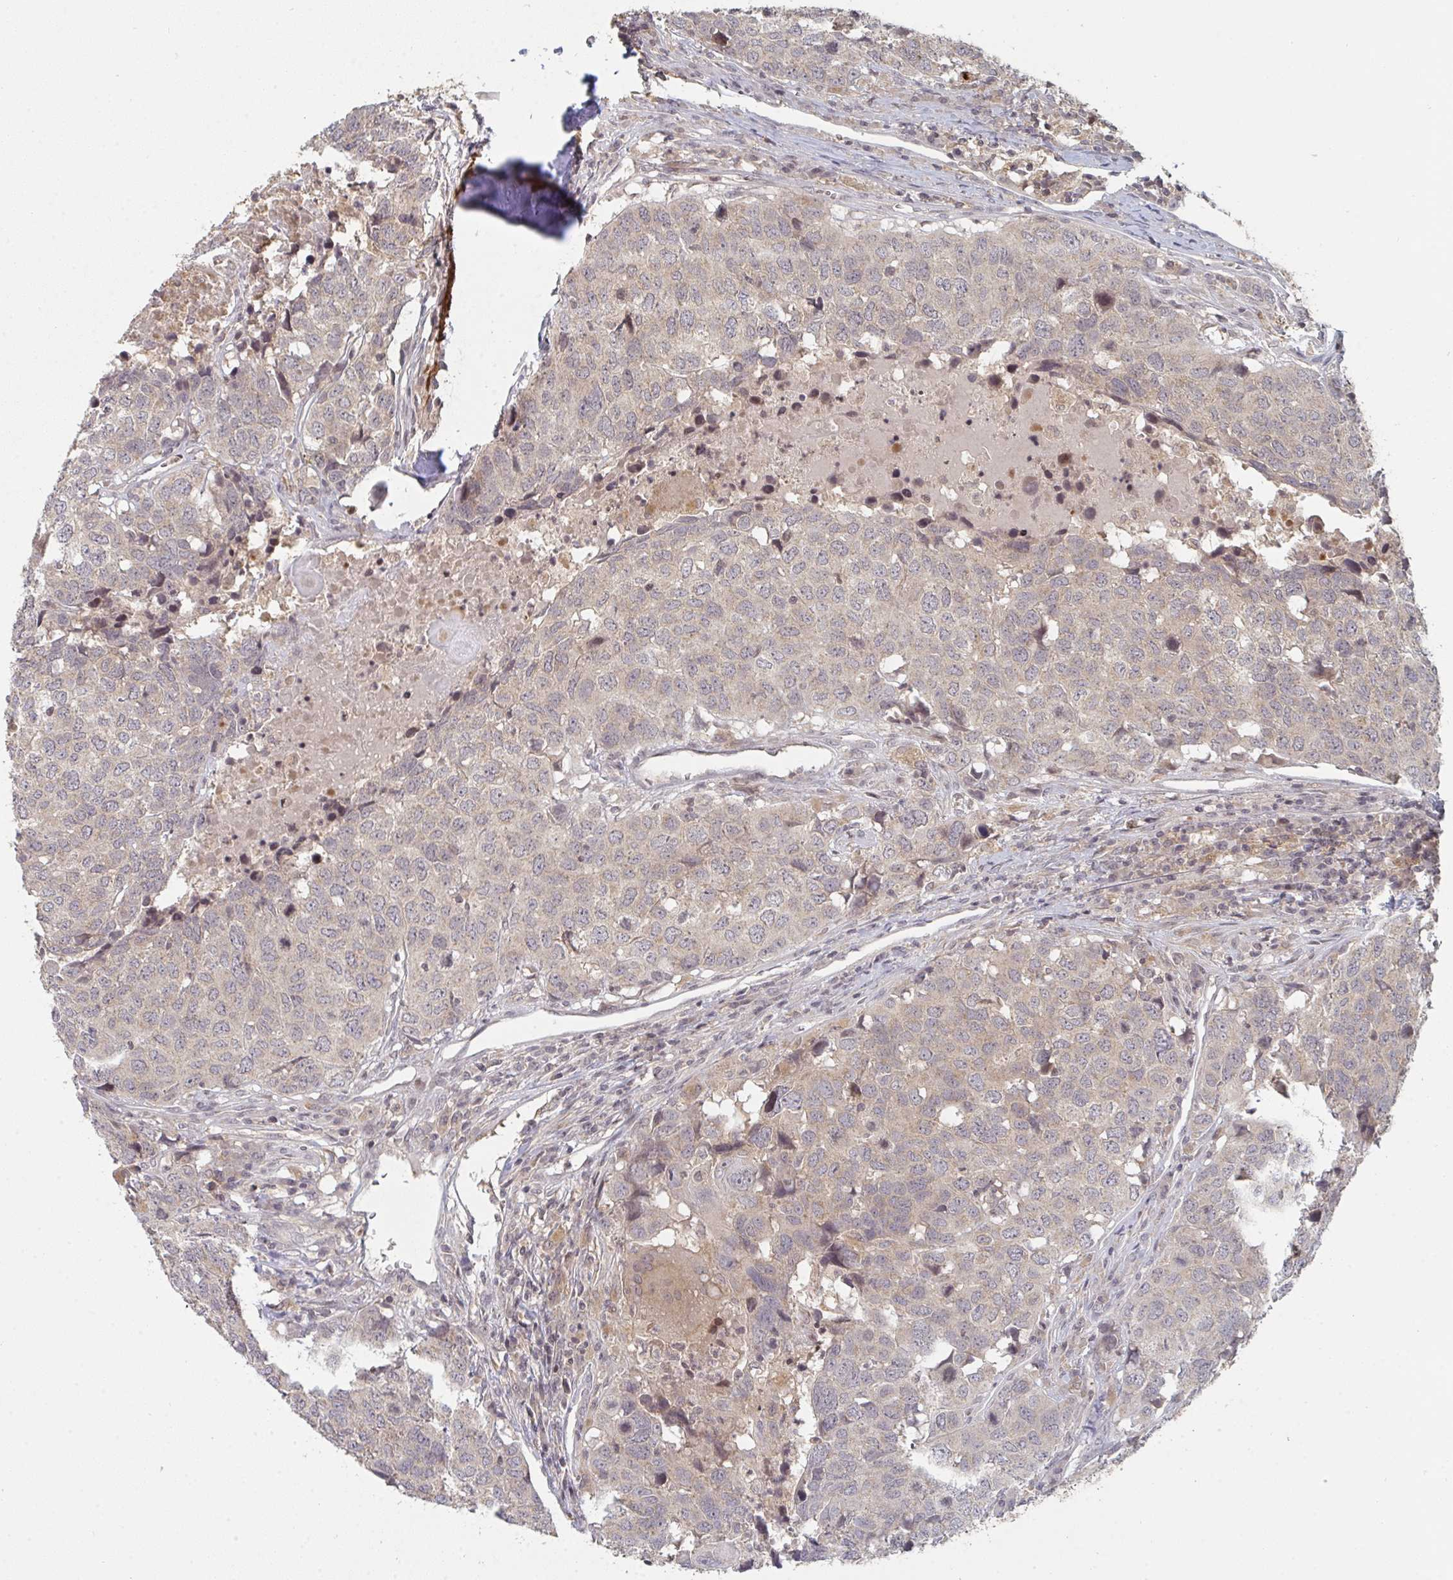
{"staining": {"intensity": "negative", "quantity": "none", "location": "none"}, "tissue": "head and neck cancer", "cell_type": "Tumor cells", "image_type": "cancer", "snomed": [{"axis": "morphology", "description": "Normal tissue, NOS"}, {"axis": "morphology", "description": "Squamous cell carcinoma, NOS"}, {"axis": "topography", "description": "Skeletal muscle"}, {"axis": "topography", "description": "Vascular tissue"}, {"axis": "topography", "description": "Peripheral nerve tissue"}, {"axis": "topography", "description": "Head-Neck"}], "caption": "This is an immunohistochemistry micrograph of head and neck cancer. There is no expression in tumor cells.", "gene": "DCST1", "patient": {"sex": "male", "age": 66}}